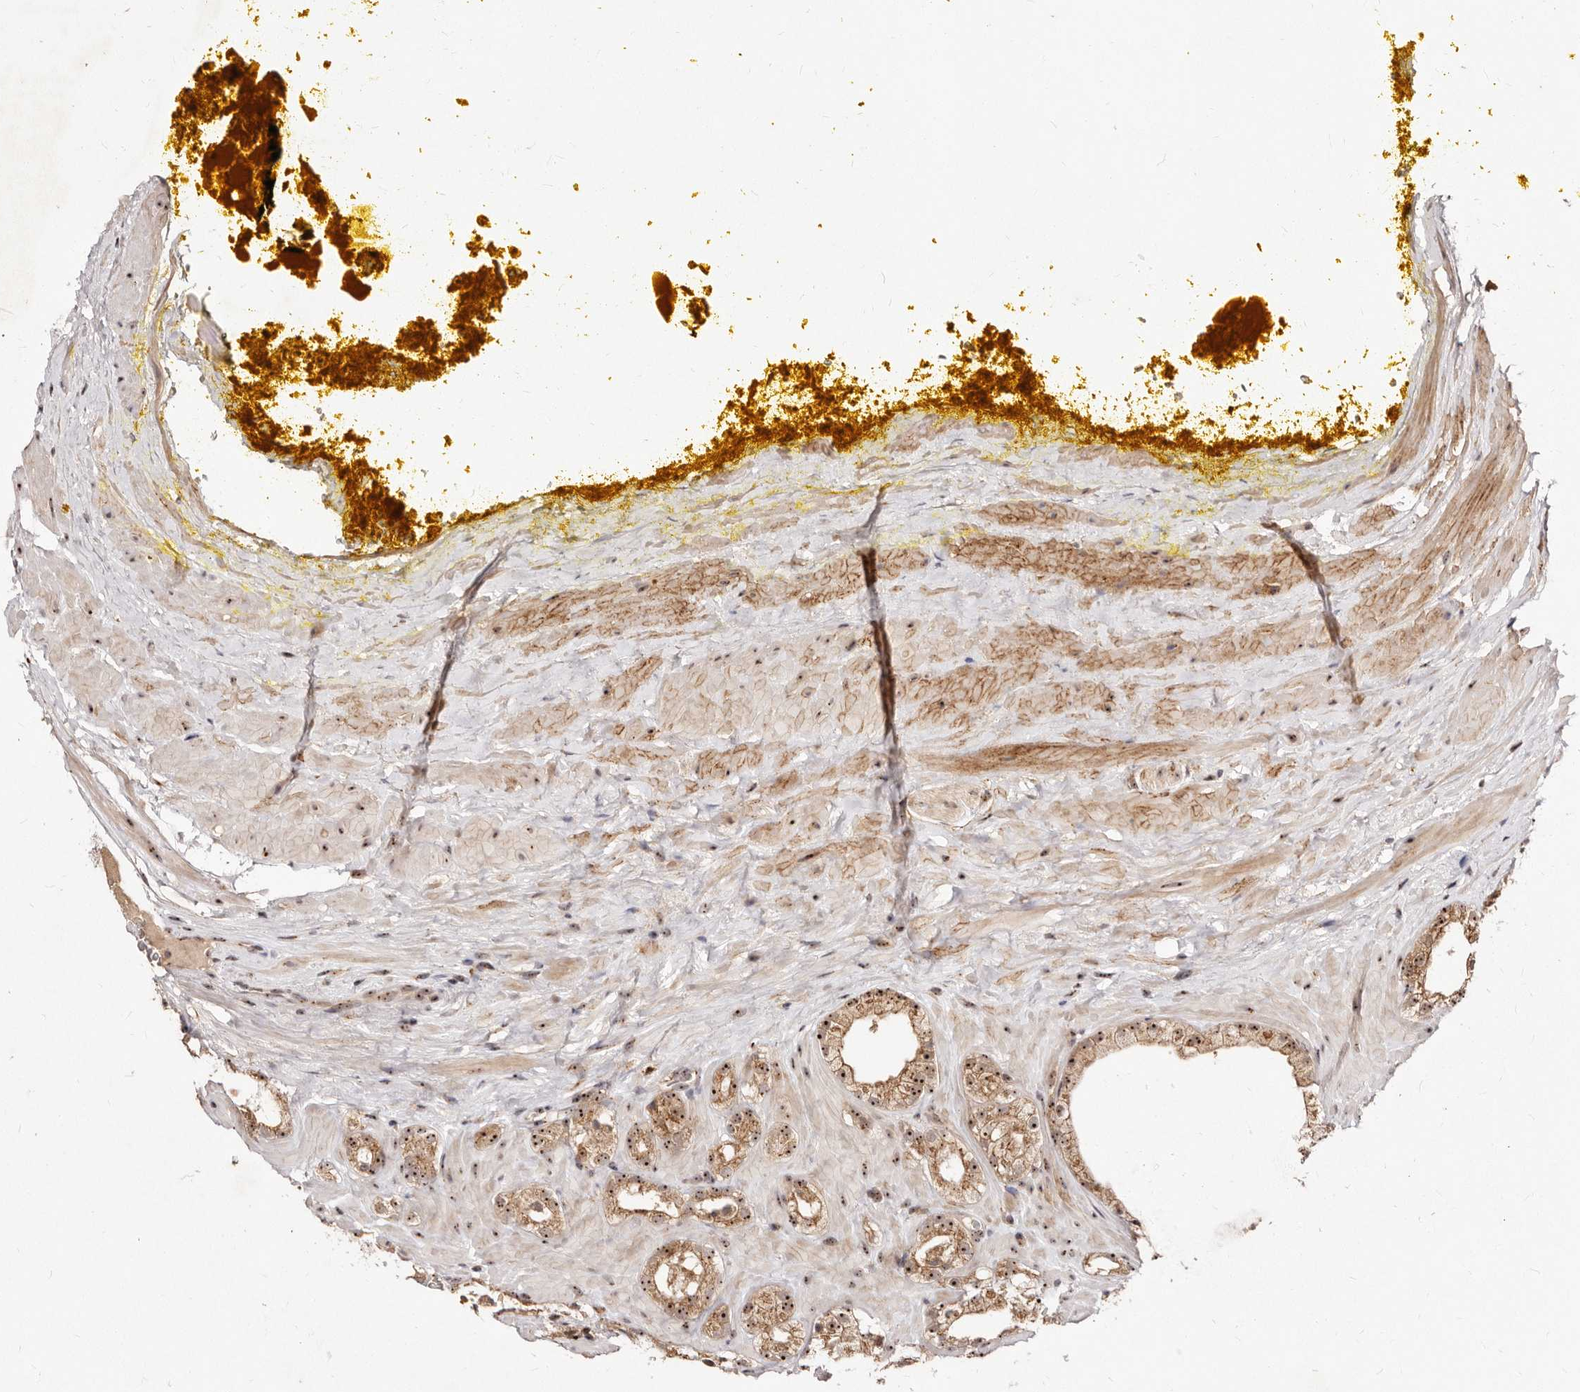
{"staining": {"intensity": "strong", "quantity": ">75%", "location": "cytoplasmic/membranous,nuclear"}, "tissue": "prostate cancer", "cell_type": "Tumor cells", "image_type": "cancer", "snomed": [{"axis": "morphology", "description": "Adenocarcinoma, High grade"}, {"axis": "topography", "description": "Prostate"}], "caption": "High-magnification brightfield microscopy of prostate adenocarcinoma (high-grade) stained with DAB (brown) and counterstained with hematoxylin (blue). tumor cells exhibit strong cytoplasmic/membranous and nuclear staining is seen in about>75% of cells. (DAB (3,3'-diaminobenzidine) IHC with brightfield microscopy, high magnification).", "gene": "APOL6", "patient": {"sex": "male", "age": 58}}